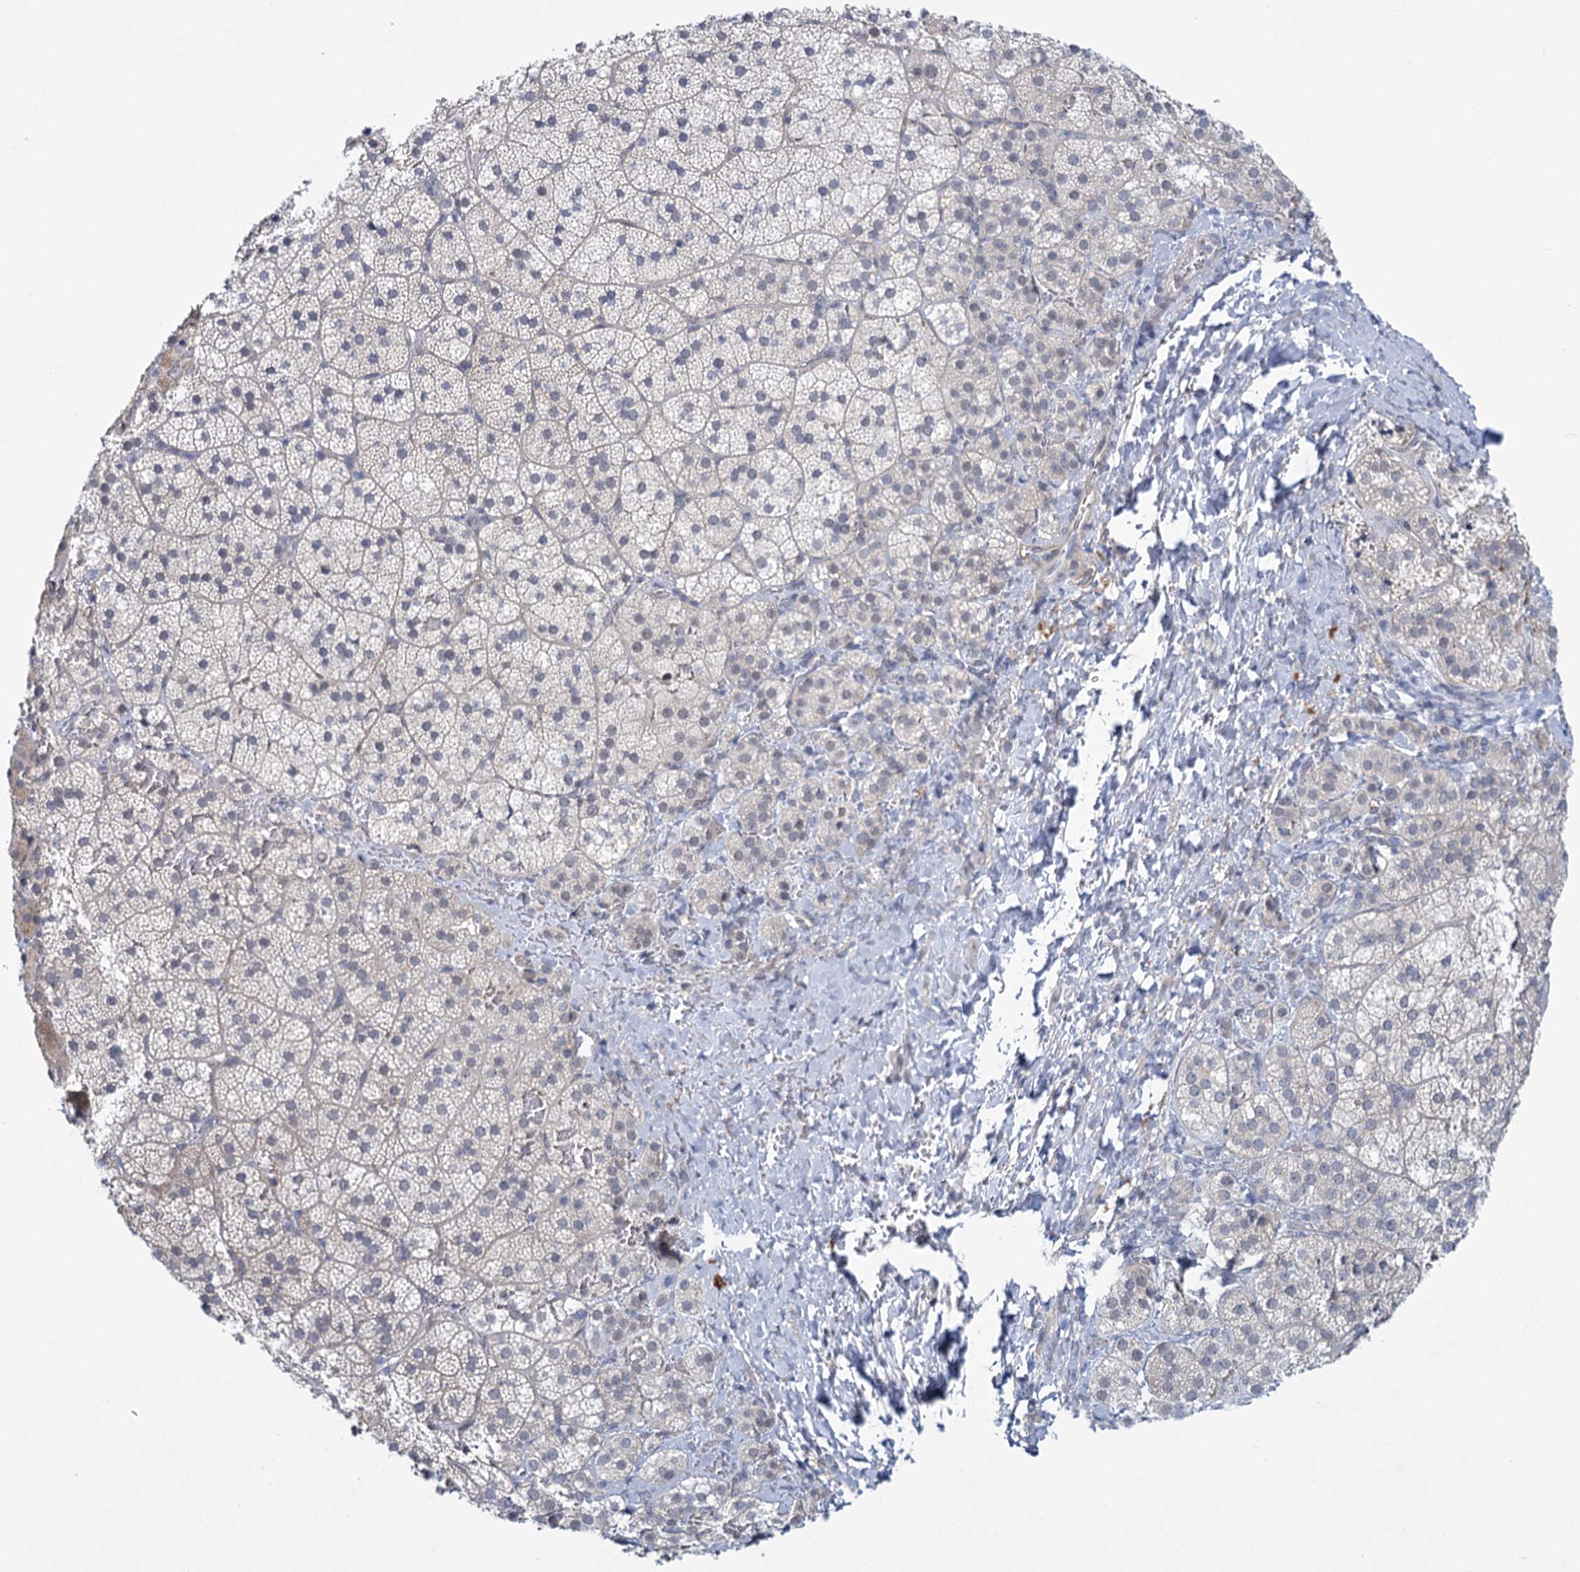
{"staining": {"intensity": "negative", "quantity": "none", "location": "none"}, "tissue": "adrenal gland", "cell_type": "Glandular cells", "image_type": "normal", "snomed": [{"axis": "morphology", "description": "Normal tissue, NOS"}, {"axis": "topography", "description": "Adrenal gland"}], "caption": "DAB (3,3'-diaminobenzidine) immunohistochemical staining of benign human adrenal gland displays no significant positivity in glandular cells.", "gene": "MBLAC2", "patient": {"sex": "female", "age": 44}}